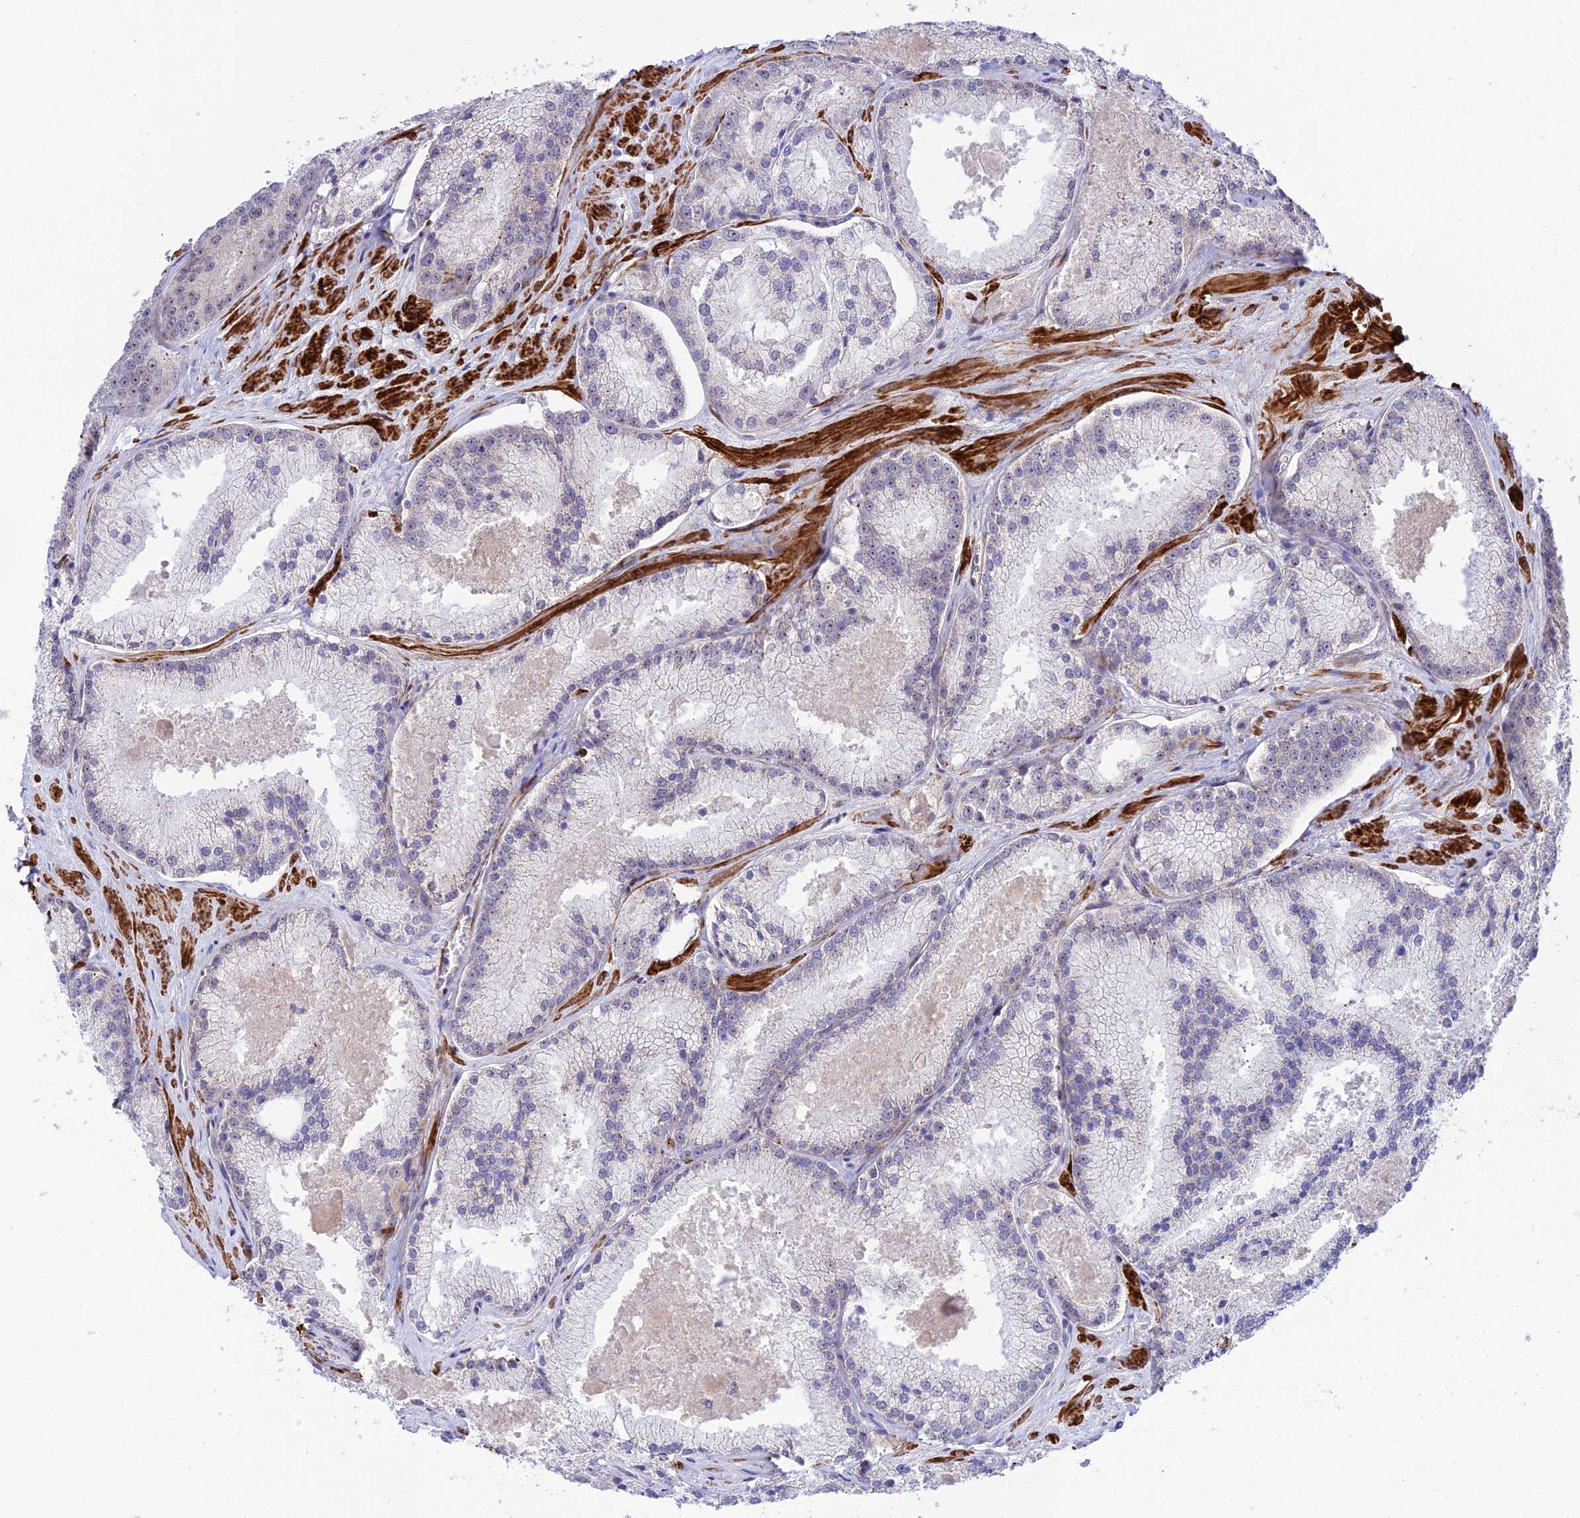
{"staining": {"intensity": "weak", "quantity": "25%-75%", "location": "nuclear"}, "tissue": "prostate cancer", "cell_type": "Tumor cells", "image_type": "cancer", "snomed": [{"axis": "morphology", "description": "Adenocarcinoma, High grade"}, {"axis": "topography", "description": "Prostate"}], "caption": "Brown immunohistochemical staining in prostate cancer exhibits weak nuclear expression in approximately 25%-75% of tumor cells.", "gene": "KBTBD7", "patient": {"sex": "male", "age": 61}}